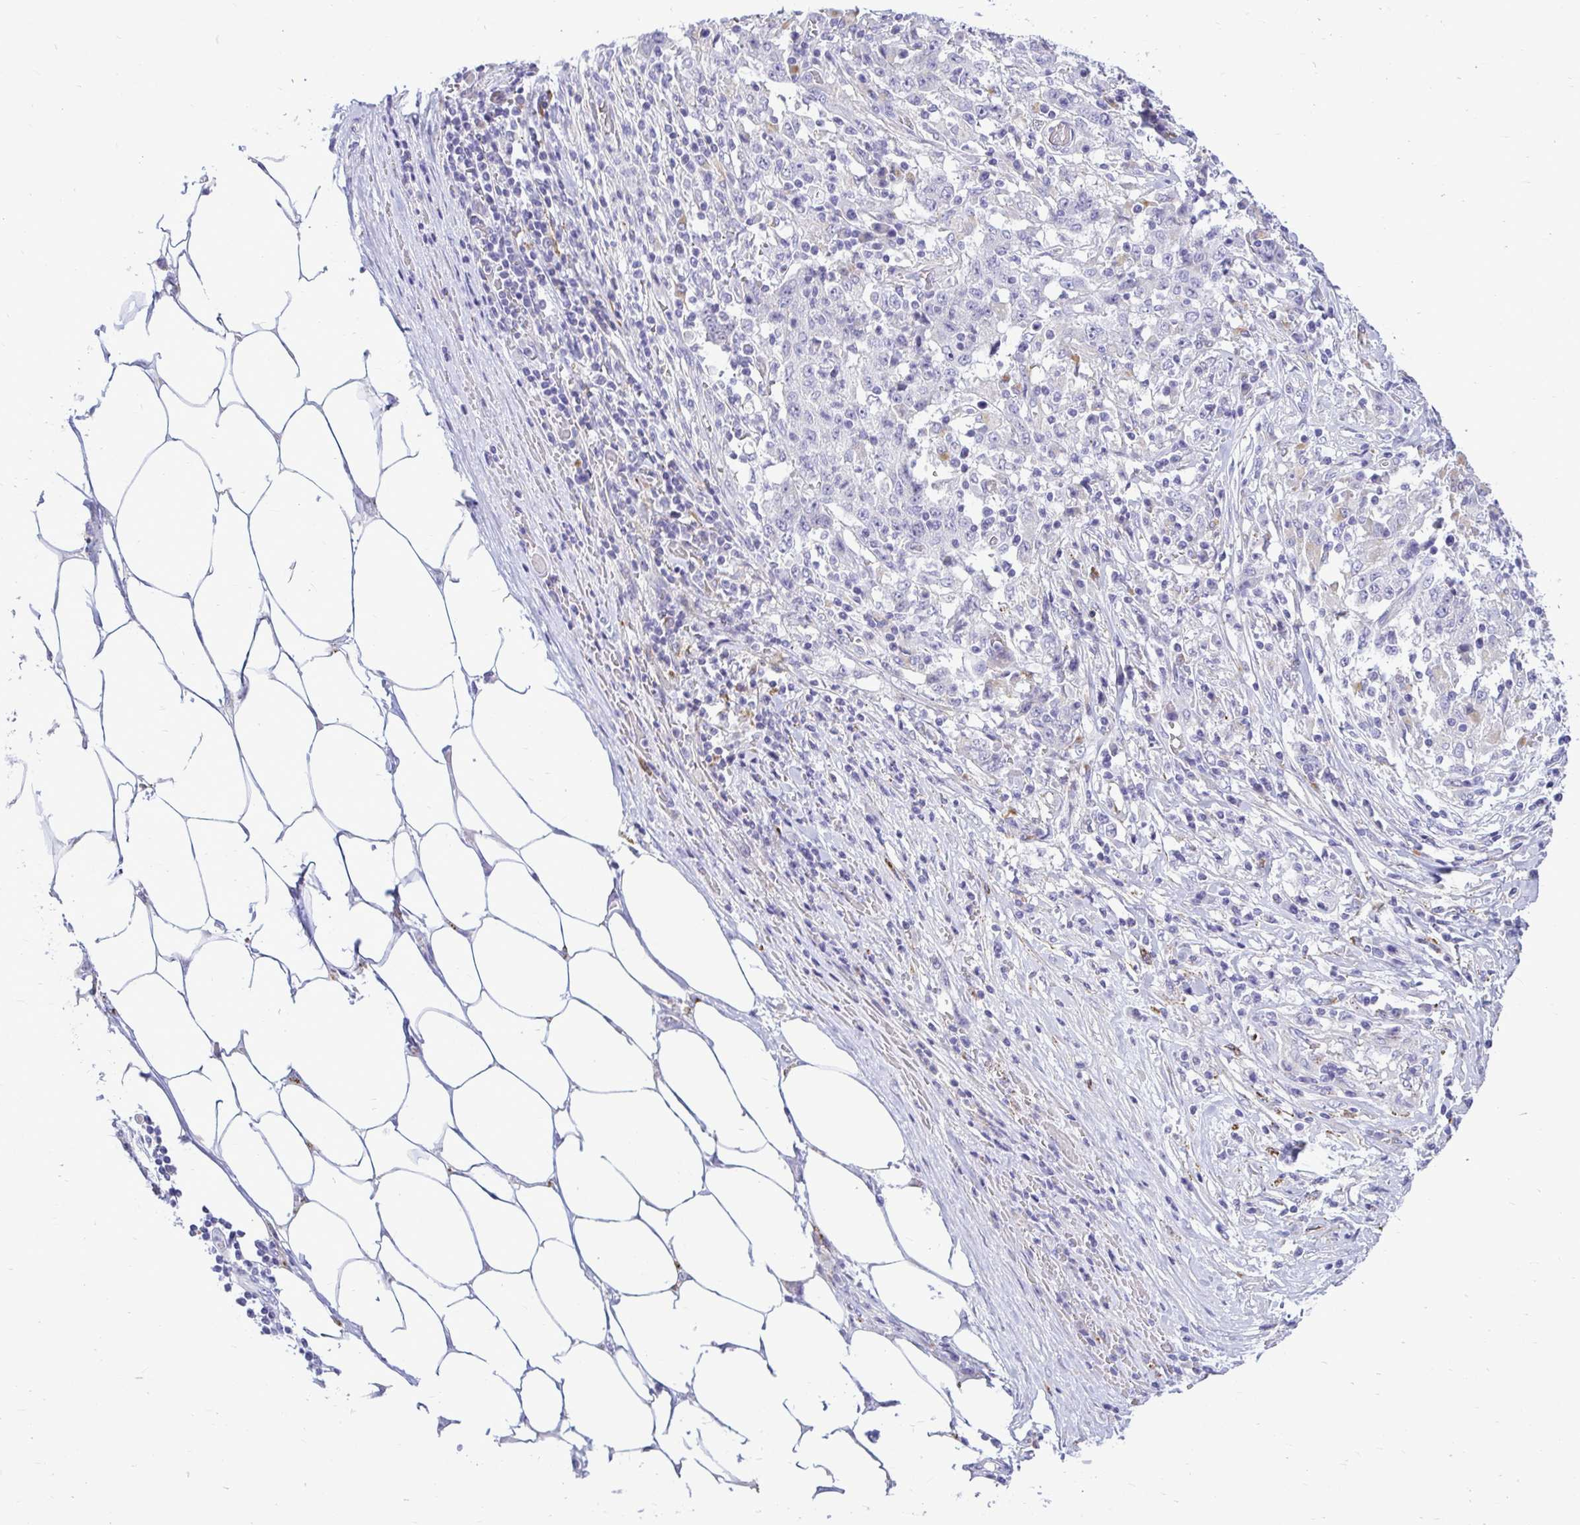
{"staining": {"intensity": "negative", "quantity": "none", "location": "none"}, "tissue": "stomach cancer", "cell_type": "Tumor cells", "image_type": "cancer", "snomed": [{"axis": "morphology", "description": "Adenocarcinoma, NOS"}, {"axis": "topography", "description": "Stomach"}], "caption": "This is a histopathology image of immunohistochemistry staining of stomach adenocarcinoma, which shows no staining in tumor cells.", "gene": "PKN3", "patient": {"sex": "male", "age": 59}}